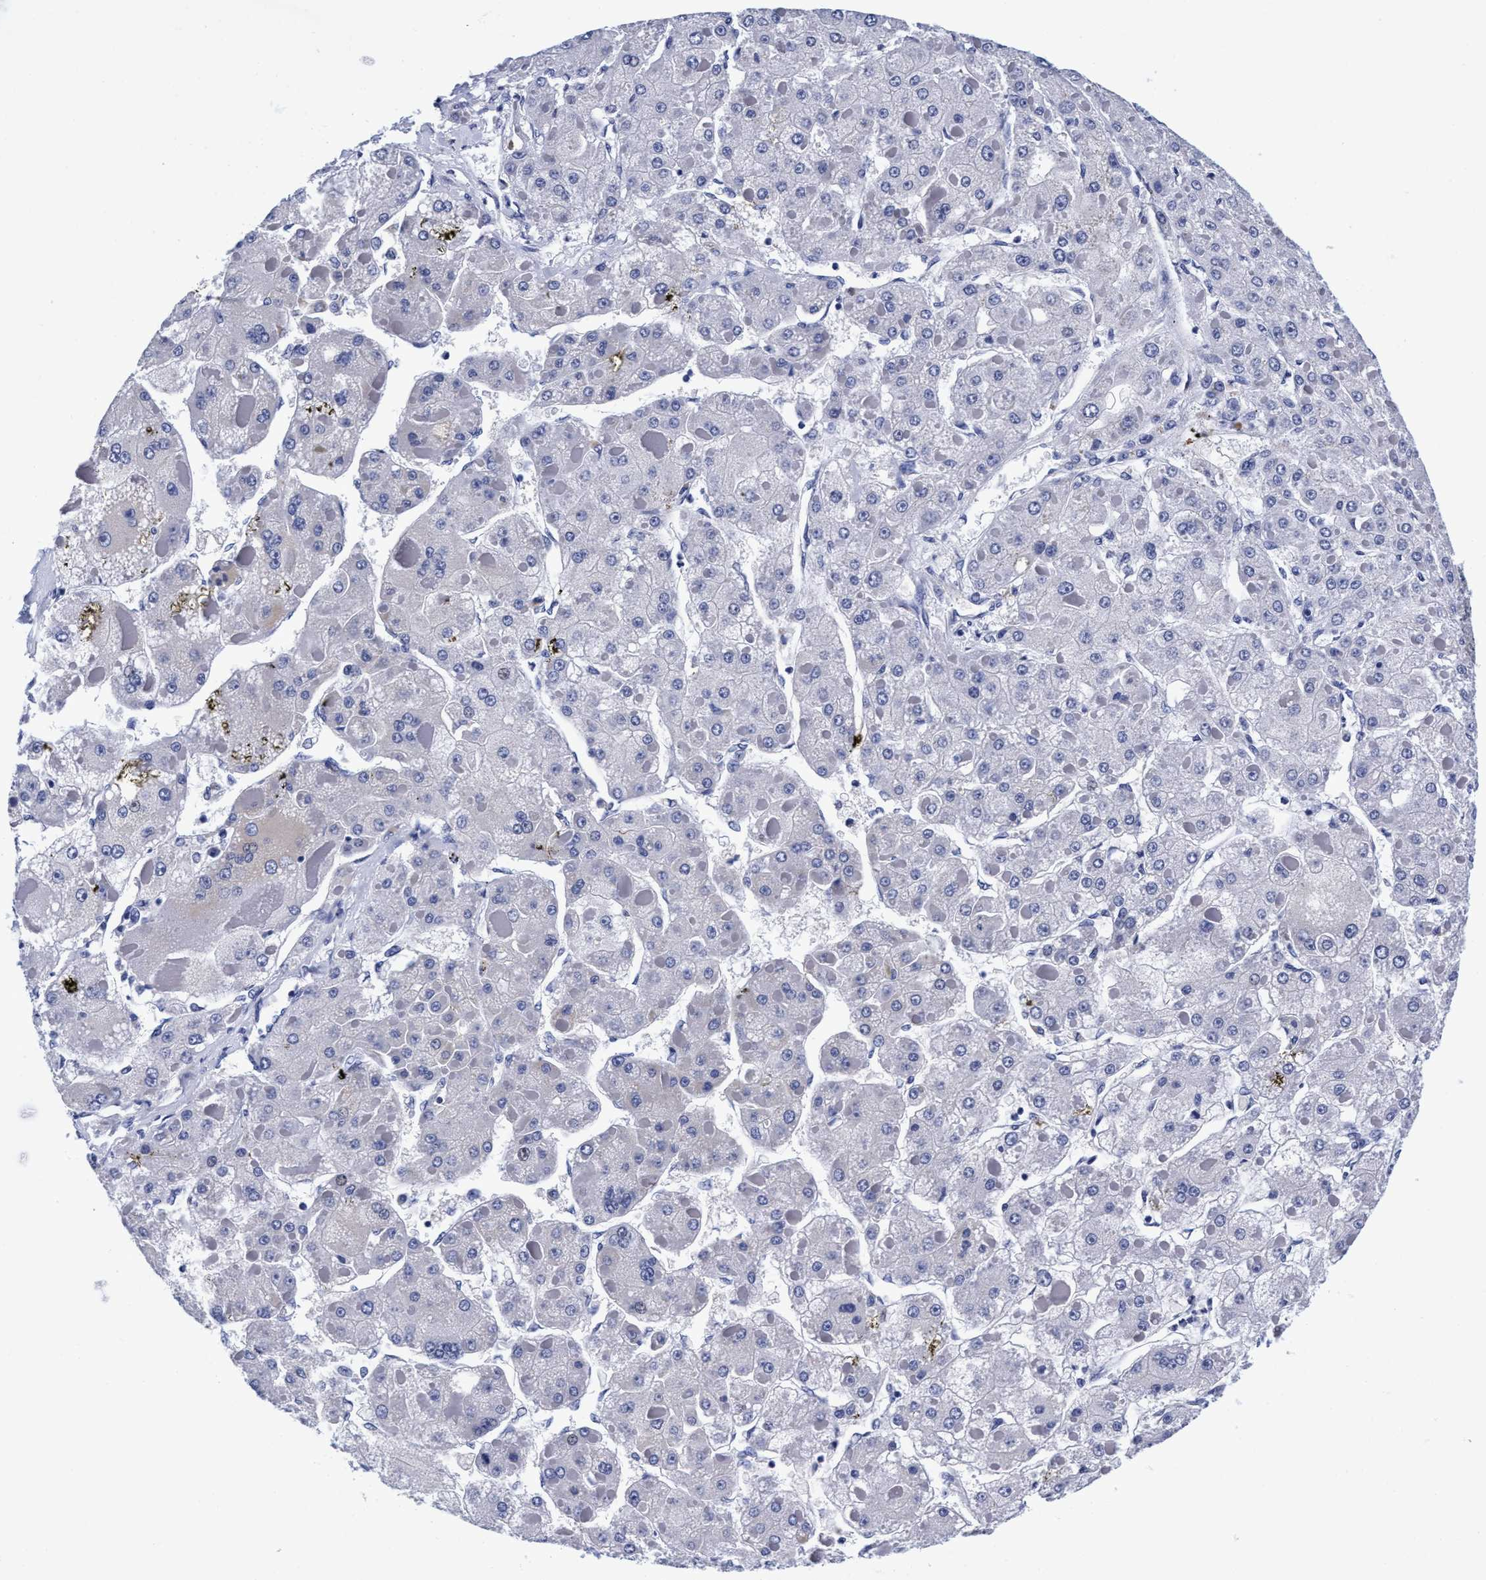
{"staining": {"intensity": "negative", "quantity": "none", "location": "none"}, "tissue": "liver cancer", "cell_type": "Tumor cells", "image_type": "cancer", "snomed": [{"axis": "morphology", "description": "Carcinoma, Hepatocellular, NOS"}, {"axis": "topography", "description": "Liver"}], "caption": "Liver cancer was stained to show a protein in brown. There is no significant staining in tumor cells.", "gene": "PLPPR1", "patient": {"sex": "female", "age": 73}}